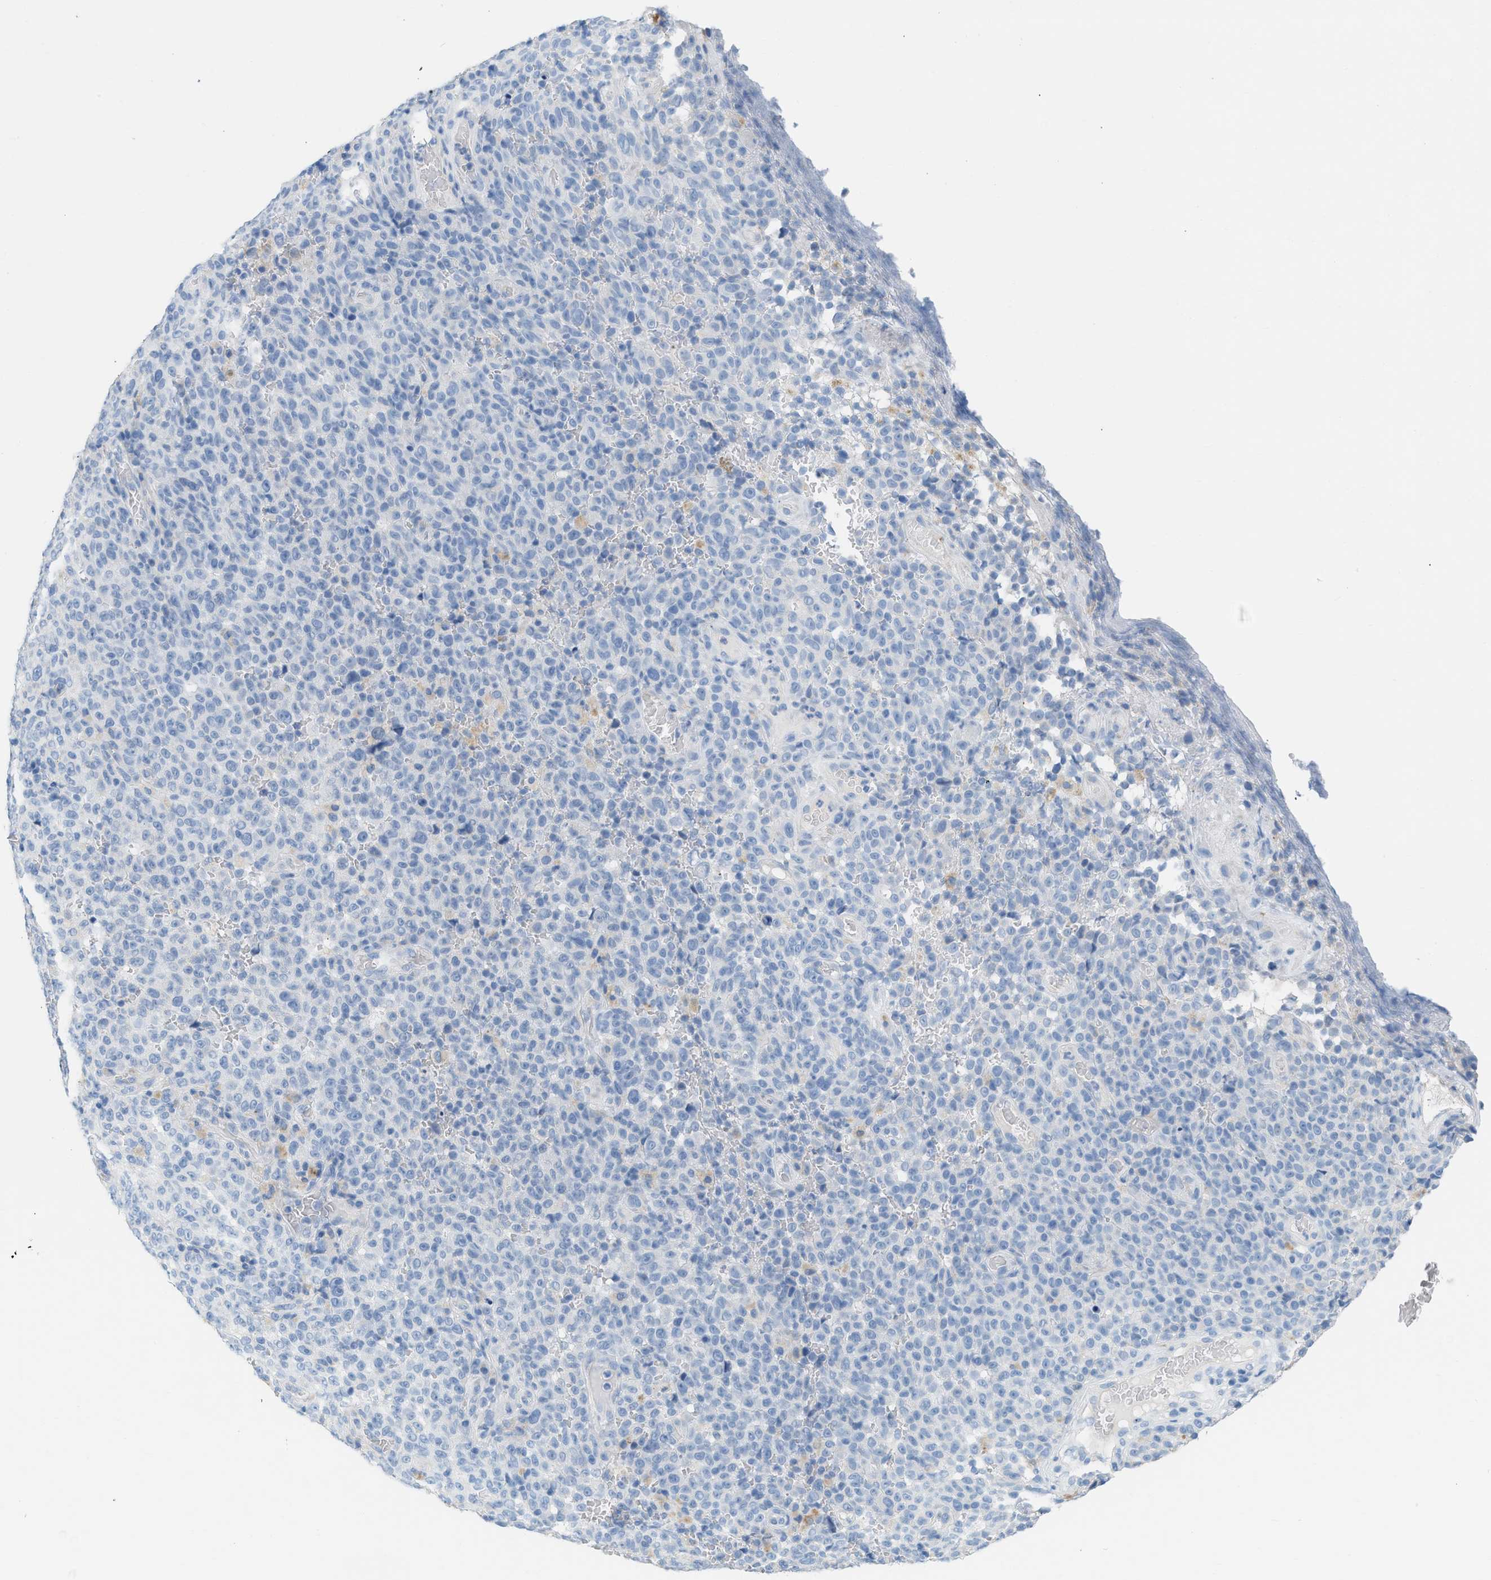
{"staining": {"intensity": "negative", "quantity": "none", "location": "none"}, "tissue": "melanoma", "cell_type": "Tumor cells", "image_type": "cancer", "snomed": [{"axis": "morphology", "description": "Malignant melanoma, NOS"}, {"axis": "topography", "description": "Skin"}], "caption": "Histopathology image shows no protein staining in tumor cells of malignant melanoma tissue.", "gene": "NDUFS8", "patient": {"sex": "female", "age": 82}}